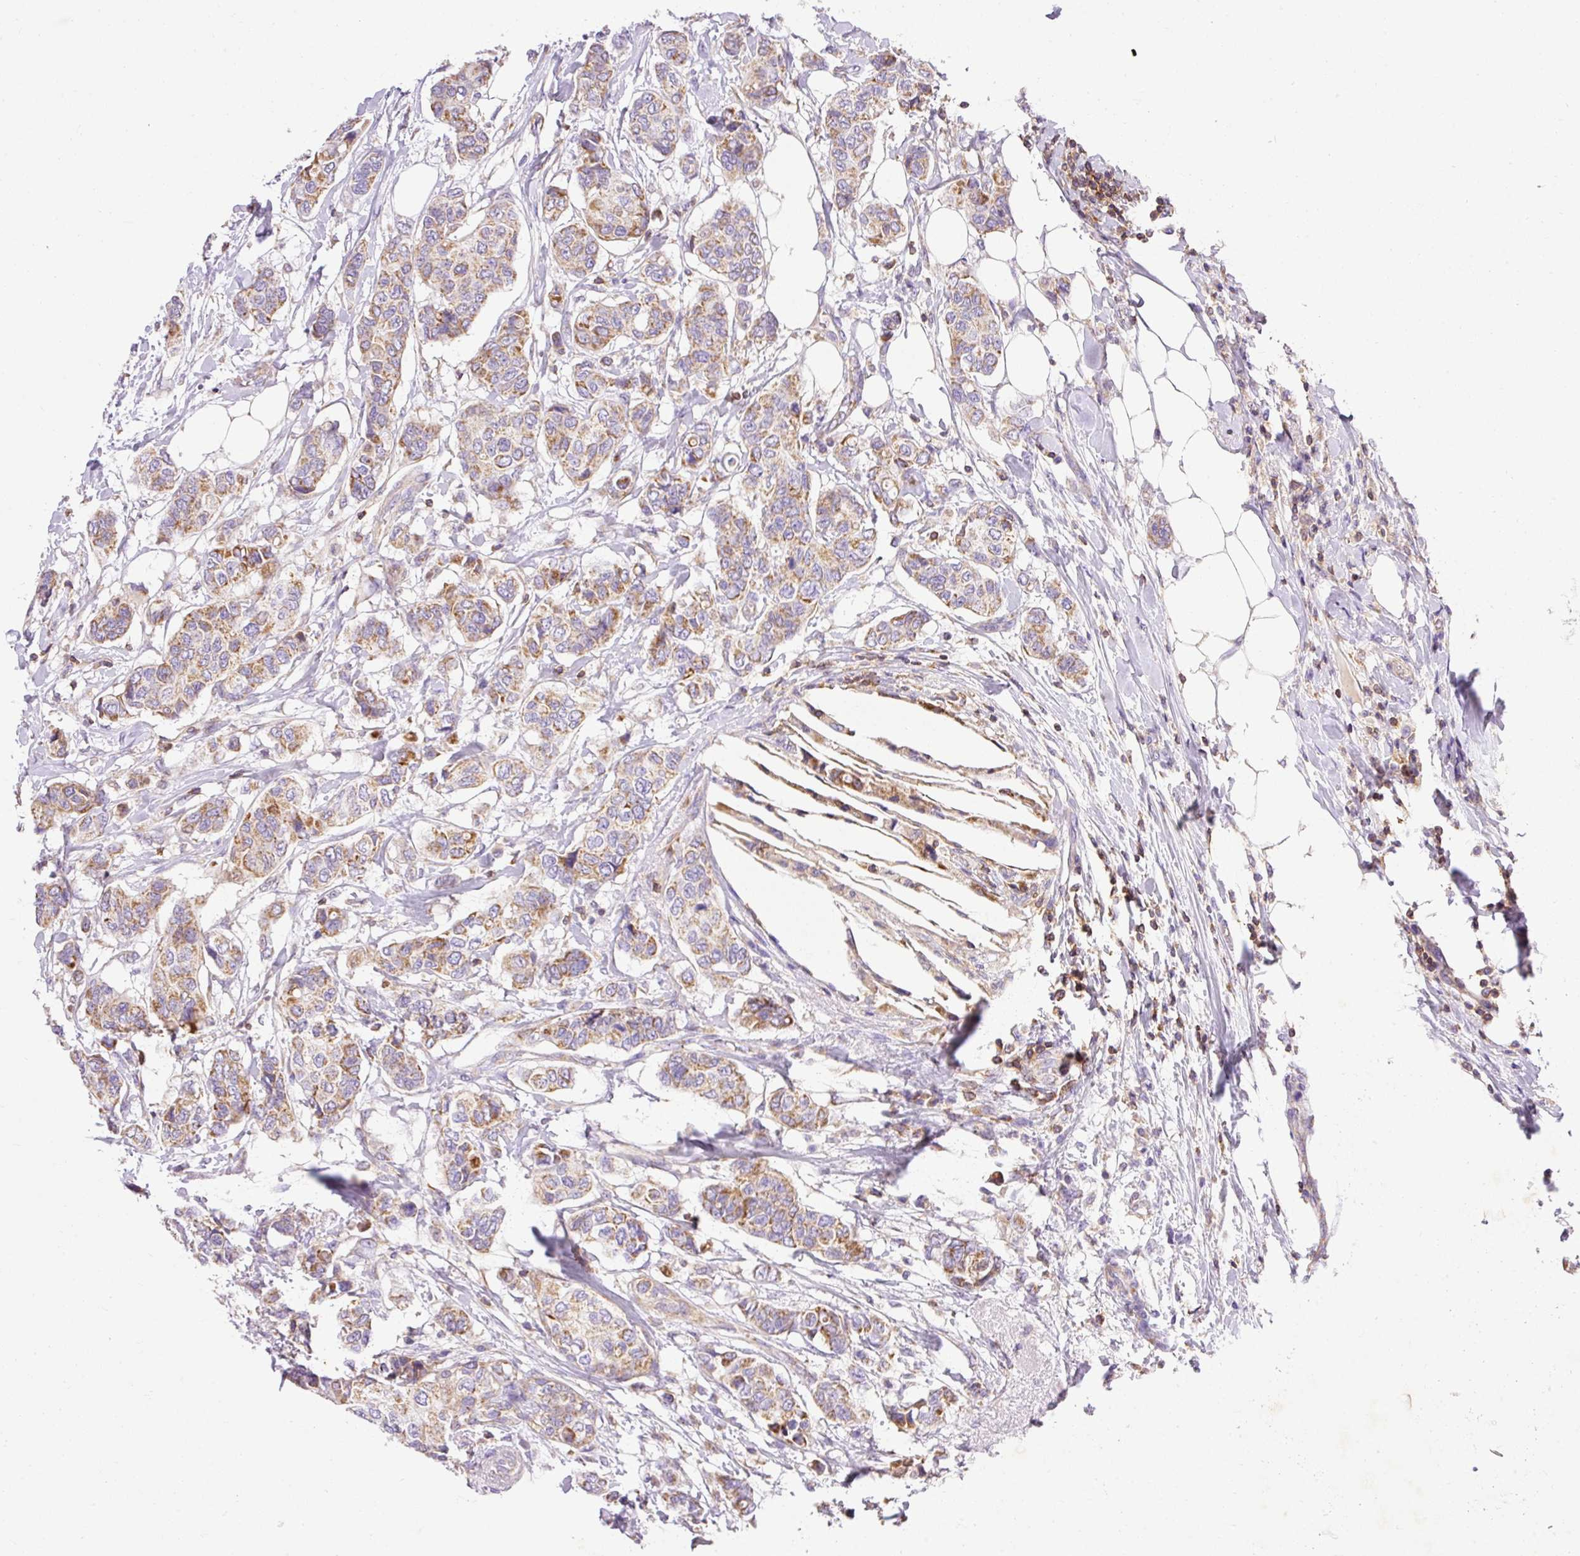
{"staining": {"intensity": "moderate", "quantity": ">75%", "location": "cytoplasmic/membranous"}, "tissue": "breast cancer", "cell_type": "Tumor cells", "image_type": "cancer", "snomed": [{"axis": "morphology", "description": "Lobular carcinoma"}, {"axis": "topography", "description": "Breast"}], "caption": "The micrograph demonstrates a brown stain indicating the presence of a protein in the cytoplasmic/membranous of tumor cells in lobular carcinoma (breast).", "gene": "IMMT", "patient": {"sex": "female", "age": 51}}